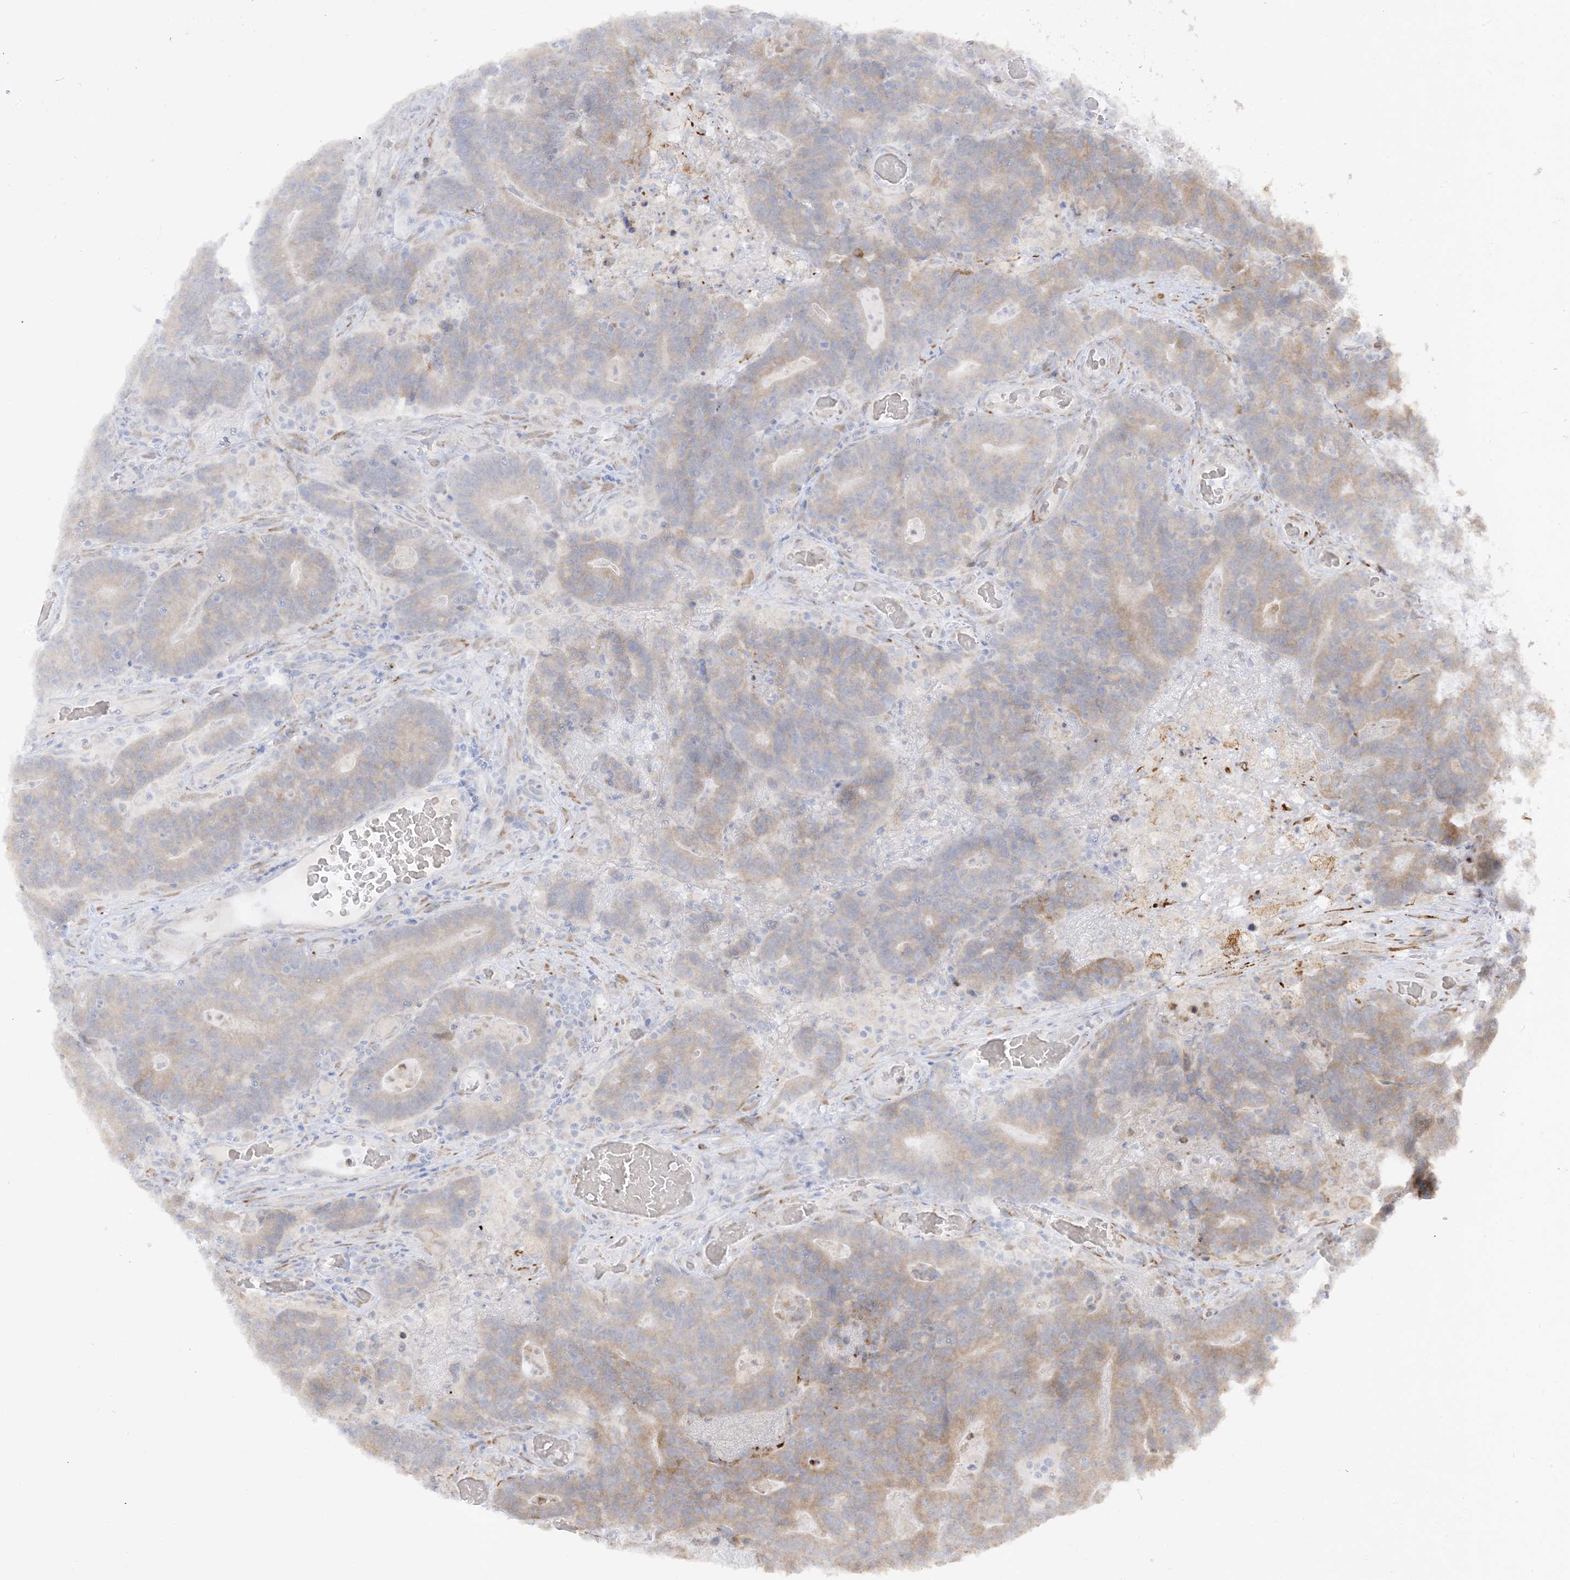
{"staining": {"intensity": "weak", "quantity": "25%-75%", "location": "cytoplasmic/membranous"}, "tissue": "colorectal cancer", "cell_type": "Tumor cells", "image_type": "cancer", "snomed": [{"axis": "morphology", "description": "Normal tissue, NOS"}, {"axis": "morphology", "description": "Adenocarcinoma, NOS"}, {"axis": "topography", "description": "Colon"}], "caption": "A brown stain highlights weak cytoplasmic/membranous staining of a protein in human adenocarcinoma (colorectal) tumor cells. The staining was performed using DAB to visualize the protein expression in brown, while the nuclei were stained in blue with hematoxylin (Magnification: 20x).", "gene": "LOXL3", "patient": {"sex": "female", "age": 75}}